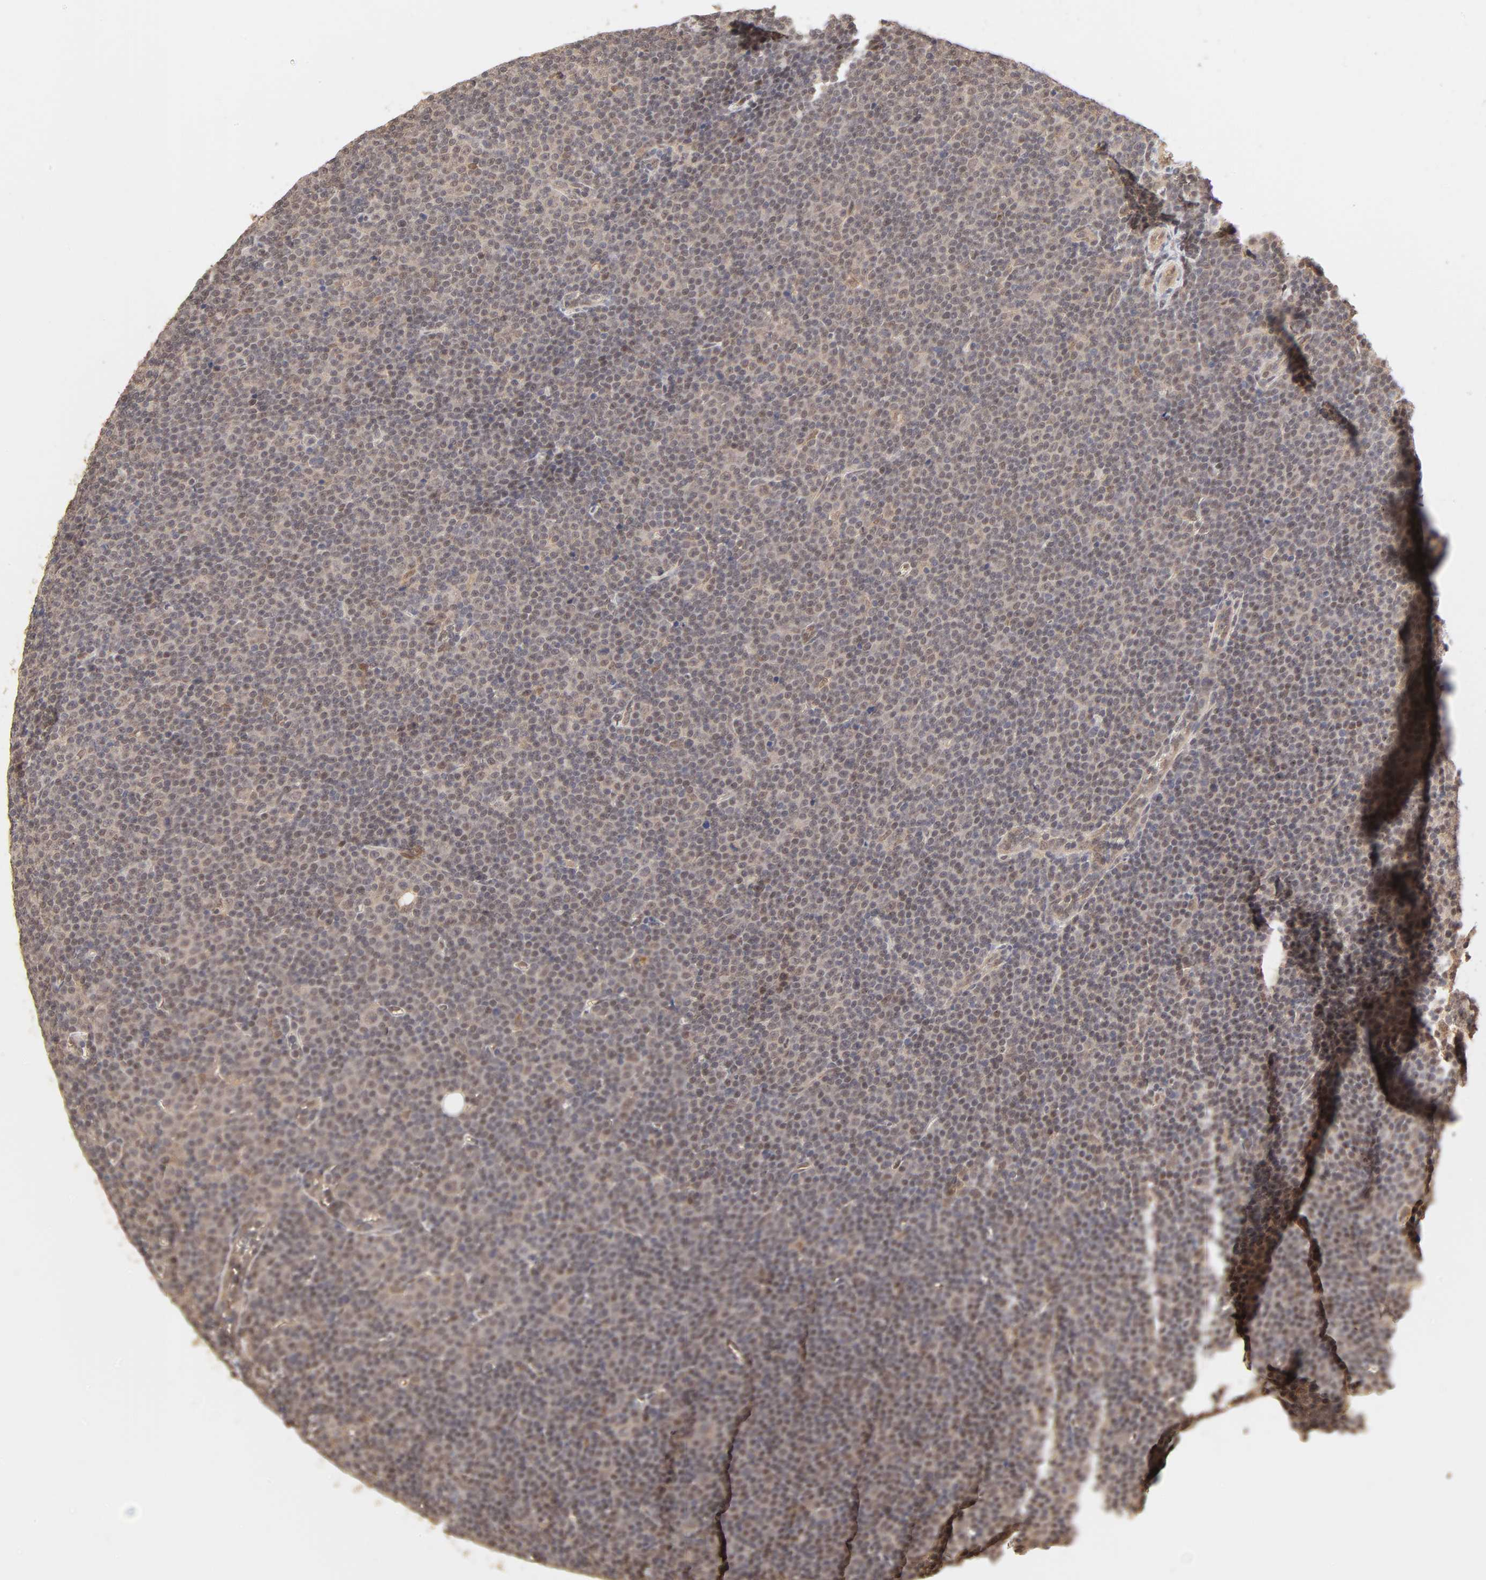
{"staining": {"intensity": "weak", "quantity": "25%-75%", "location": "cytoplasmic/membranous"}, "tissue": "lymphoma", "cell_type": "Tumor cells", "image_type": "cancer", "snomed": [{"axis": "morphology", "description": "Malignant lymphoma, non-Hodgkin's type, Low grade"}, {"axis": "topography", "description": "Lymph node"}], "caption": "High-power microscopy captured an IHC histopathology image of malignant lymphoma, non-Hodgkin's type (low-grade), revealing weak cytoplasmic/membranous positivity in about 25%-75% of tumor cells.", "gene": "MAPK1", "patient": {"sex": "female", "age": 67}}